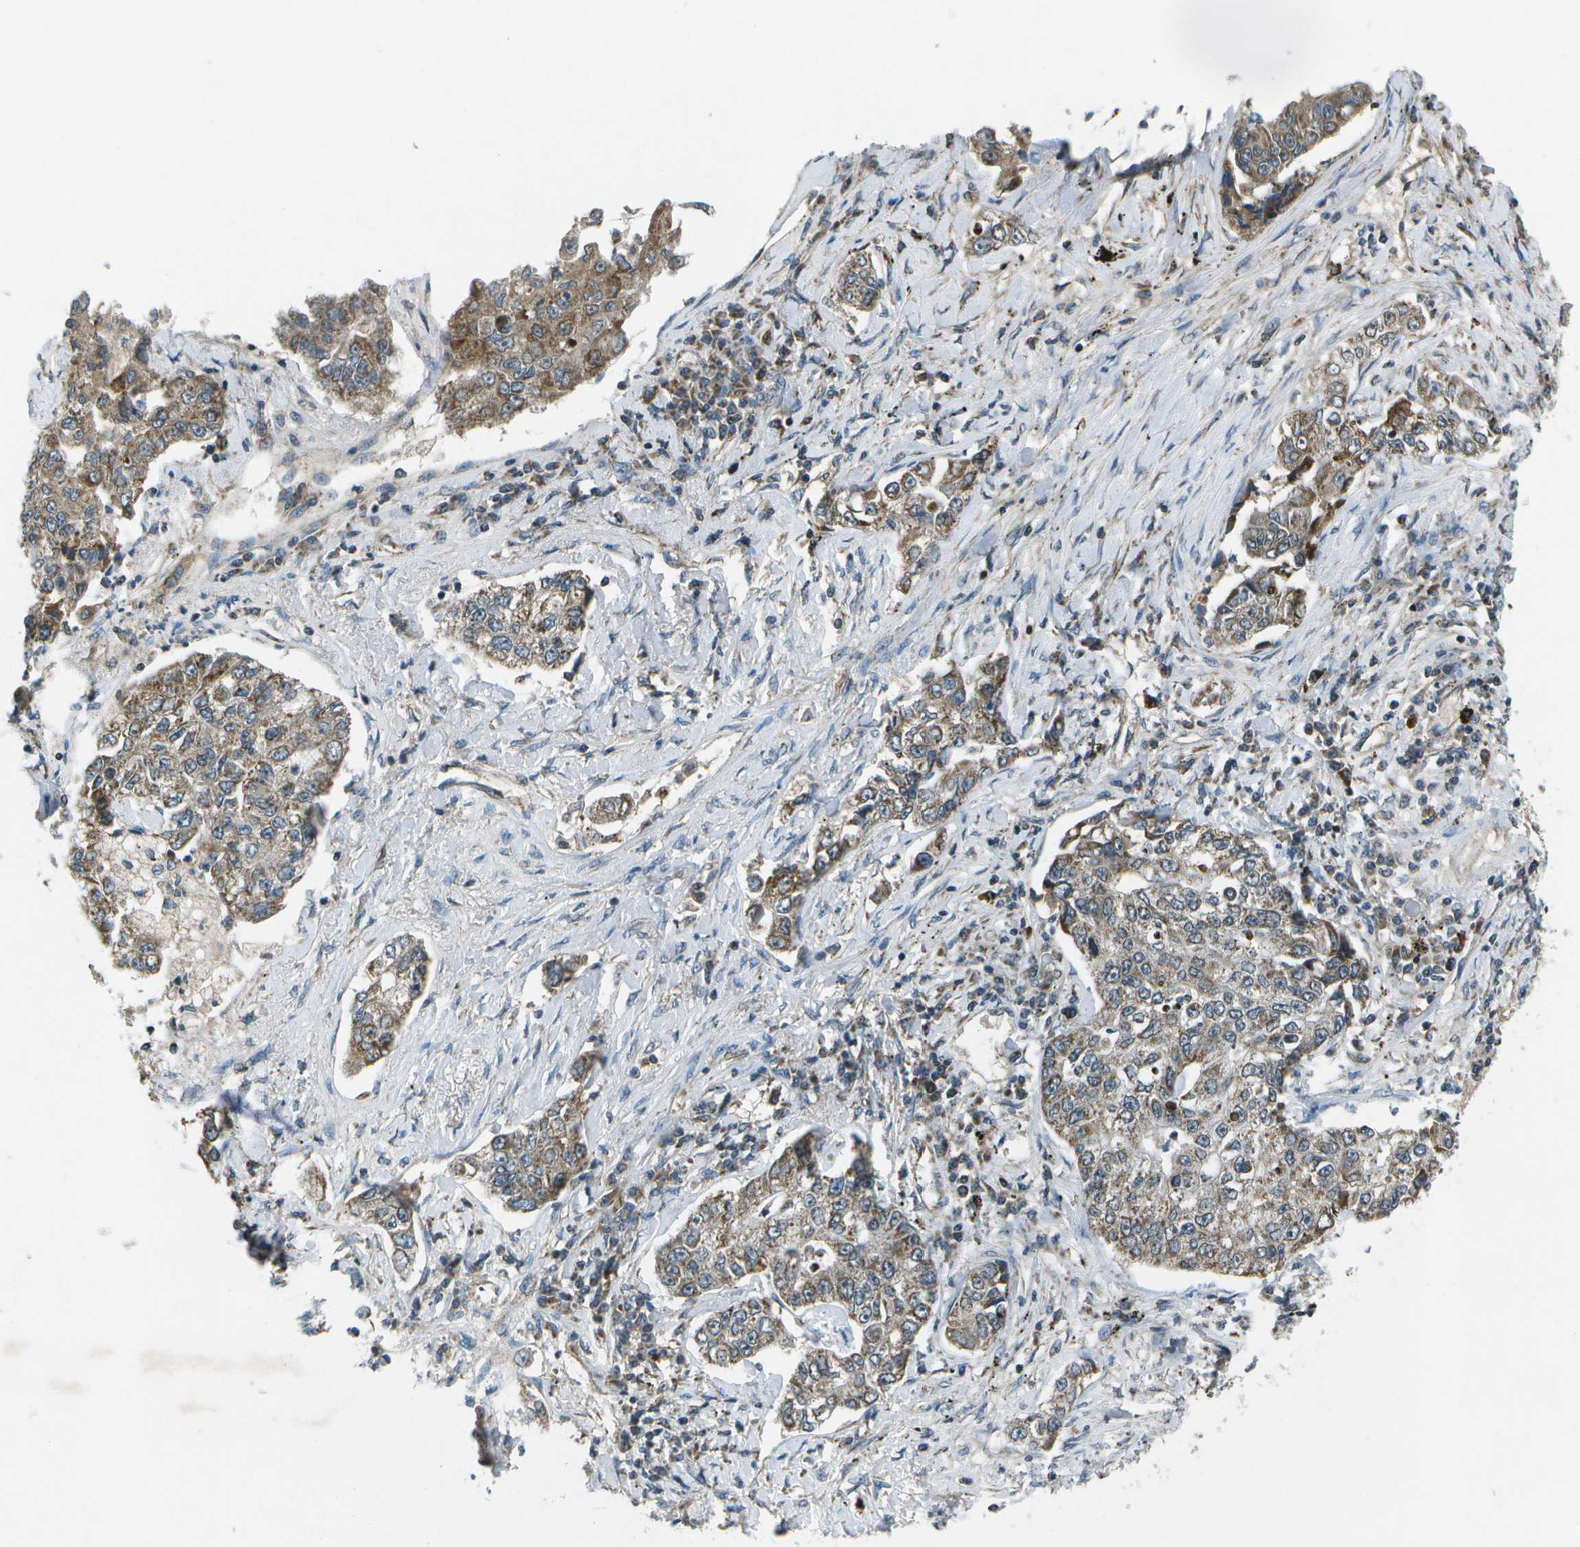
{"staining": {"intensity": "moderate", "quantity": "25%-75%", "location": "cytoplasmic/membranous"}, "tissue": "lung cancer", "cell_type": "Tumor cells", "image_type": "cancer", "snomed": [{"axis": "morphology", "description": "Adenocarcinoma, NOS"}, {"axis": "topography", "description": "Lung"}], "caption": "Protein analysis of lung cancer tissue shows moderate cytoplasmic/membranous expression in approximately 25%-75% of tumor cells.", "gene": "EIF2AK1", "patient": {"sex": "male", "age": 49}}